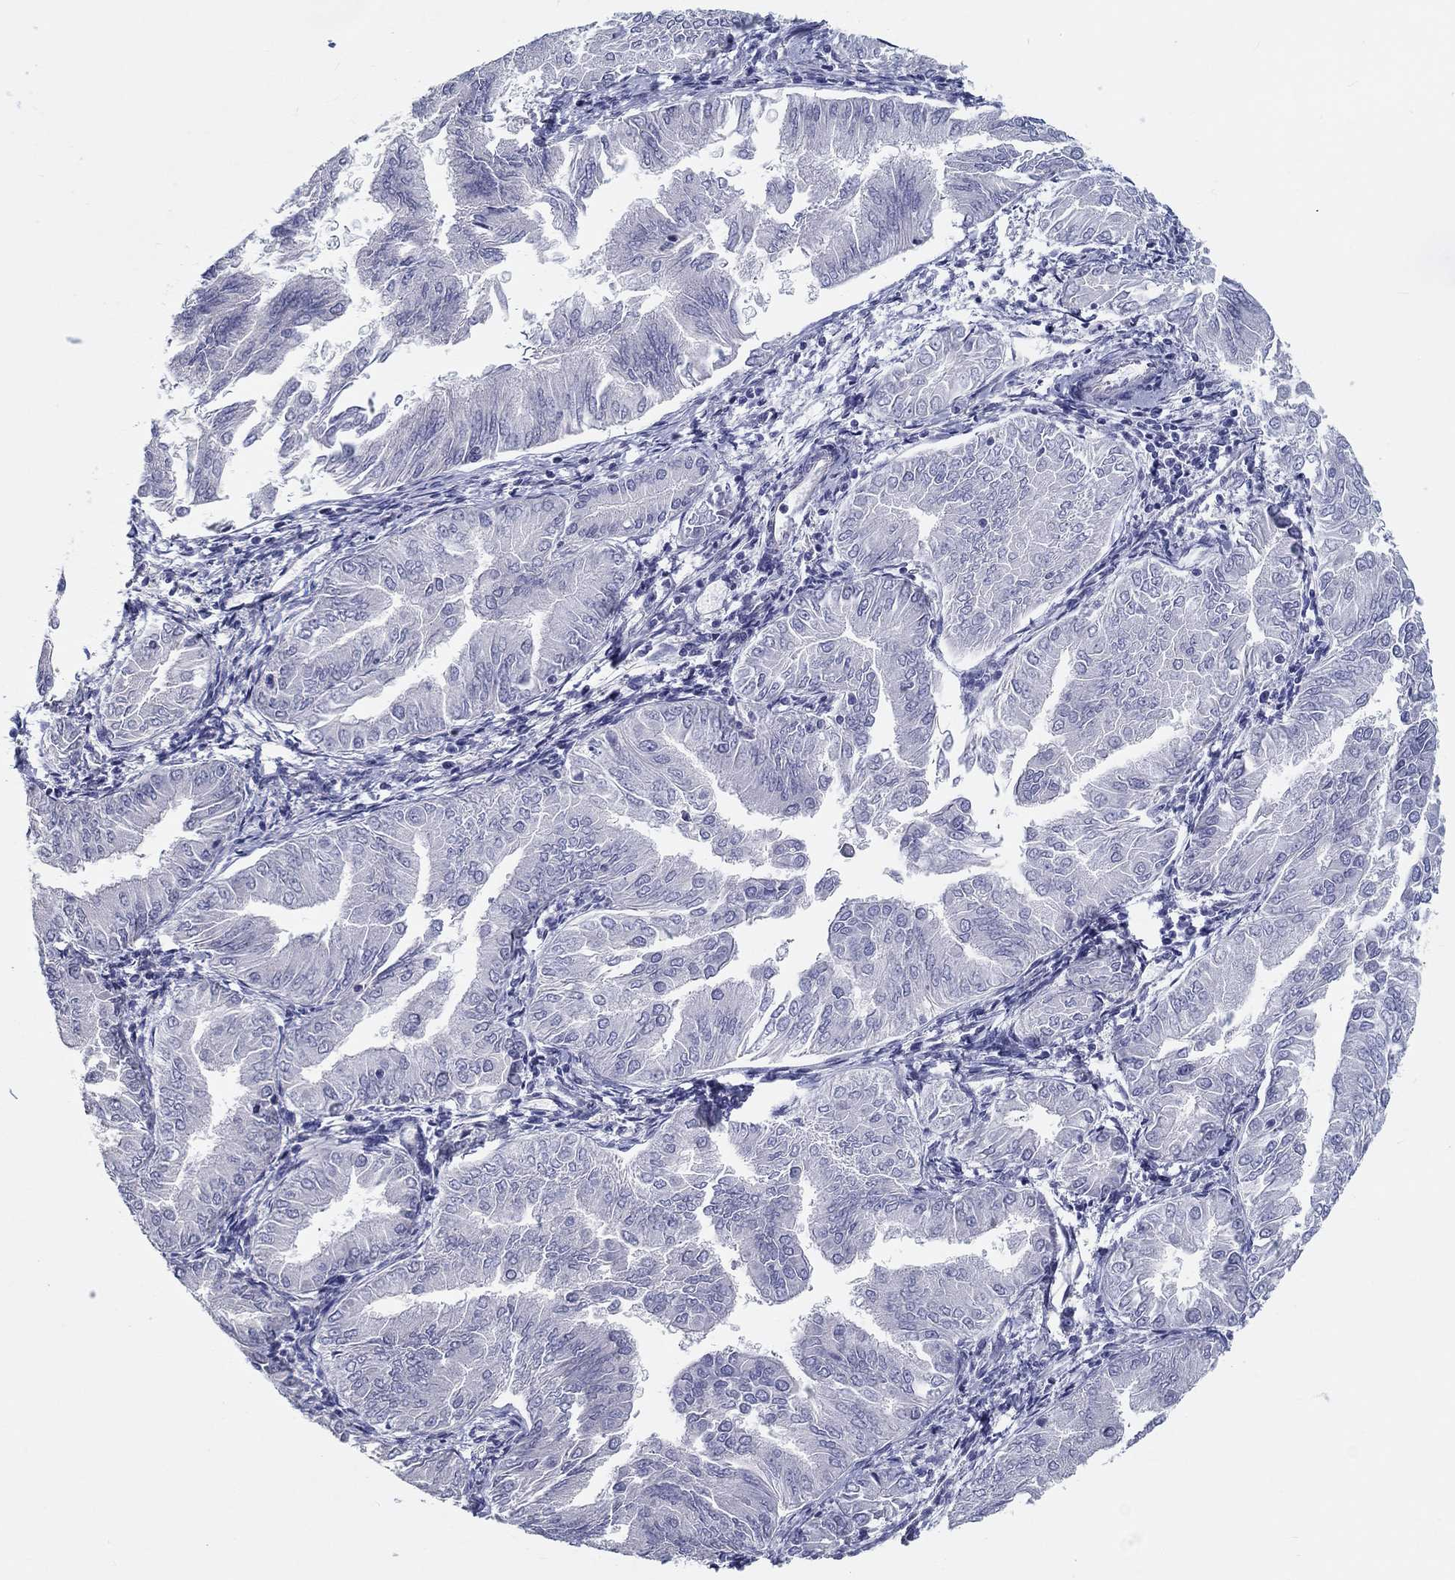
{"staining": {"intensity": "negative", "quantity": "none", "location": "none"}, "tissue": "endometrial cancer", "cell_type": "Tumor cells", "image_type": "cancer", "snomed": [{"axis": "morphology", "description": "Adenocarcinoma, NOS"}, {"axis": "topography", "description": "Endometrium"}], "caption": "This image is of endometrial adenocarcinoma stained with immunohistochemistry to label a protein in brown with the nuclei are counter-stained blue. There is no positivity in tumor cells. (DAB immunohistochemistry (IHC) with hematoxylin counter stain).", "gene": "CRYGD", "patient": {"sex": "female", "age": 53}}